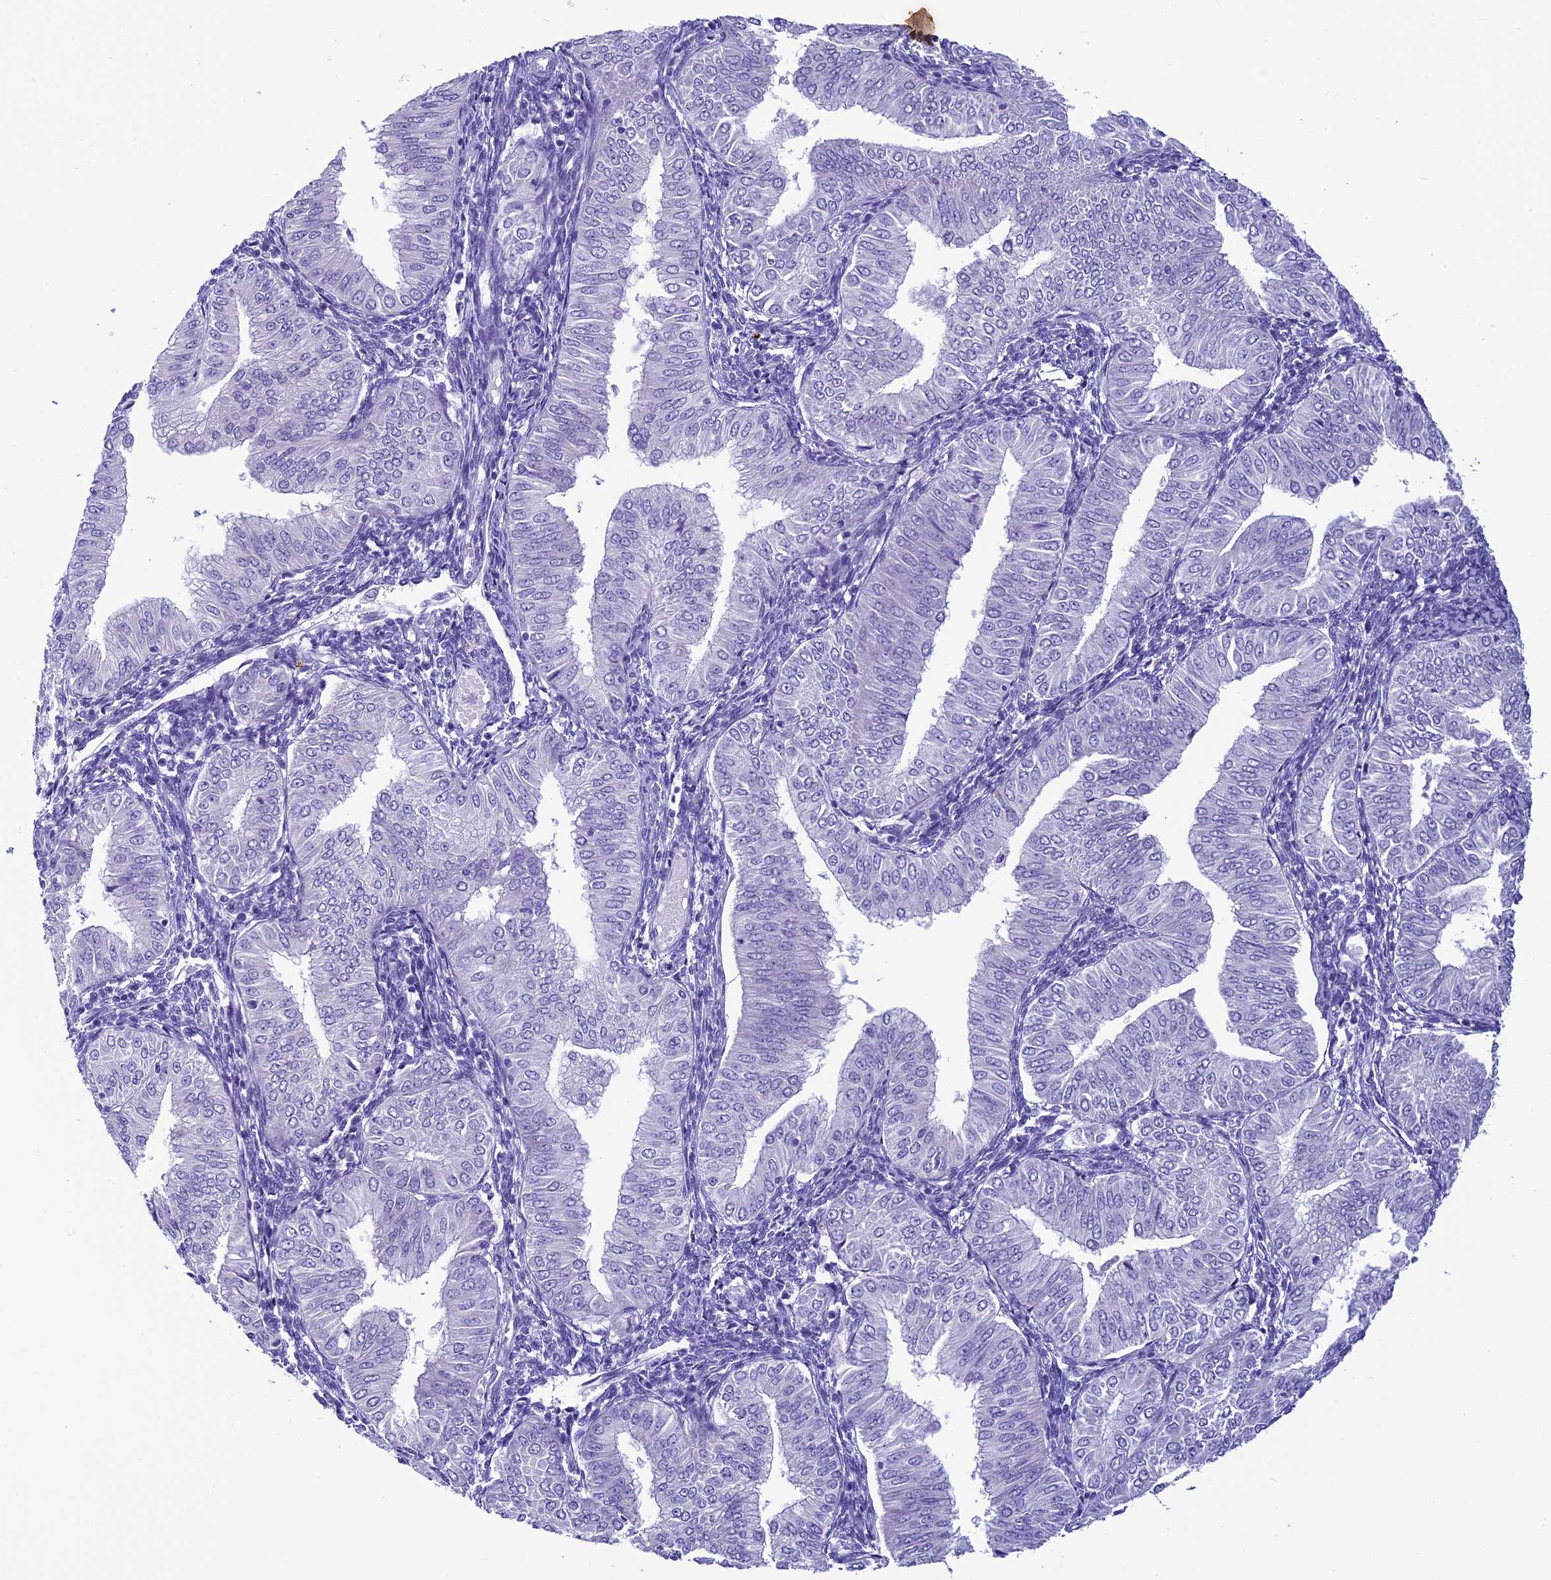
{"staining": {"intensity": "negative", "quantity": "none", "location": "none"}, "tissue": "endometrial cancer", "cell_type": "Tumor cells", "image_type": "cancer", "snomed": [{"axis": "morphology", "description": "Normal tissue, NOS"}, {"axis": "morphology", "description": "Adenocarcinoma, NOS"}, {"axis": "topography", "description": "Endometrium"}], "caption": "Immunohistochemical staining of endometrial cancer (adenocarcinoma) demonstrates no significant expression in tumor cells.", "gene": "SCEL", "patient": {"sex": "female", "age": 53}}